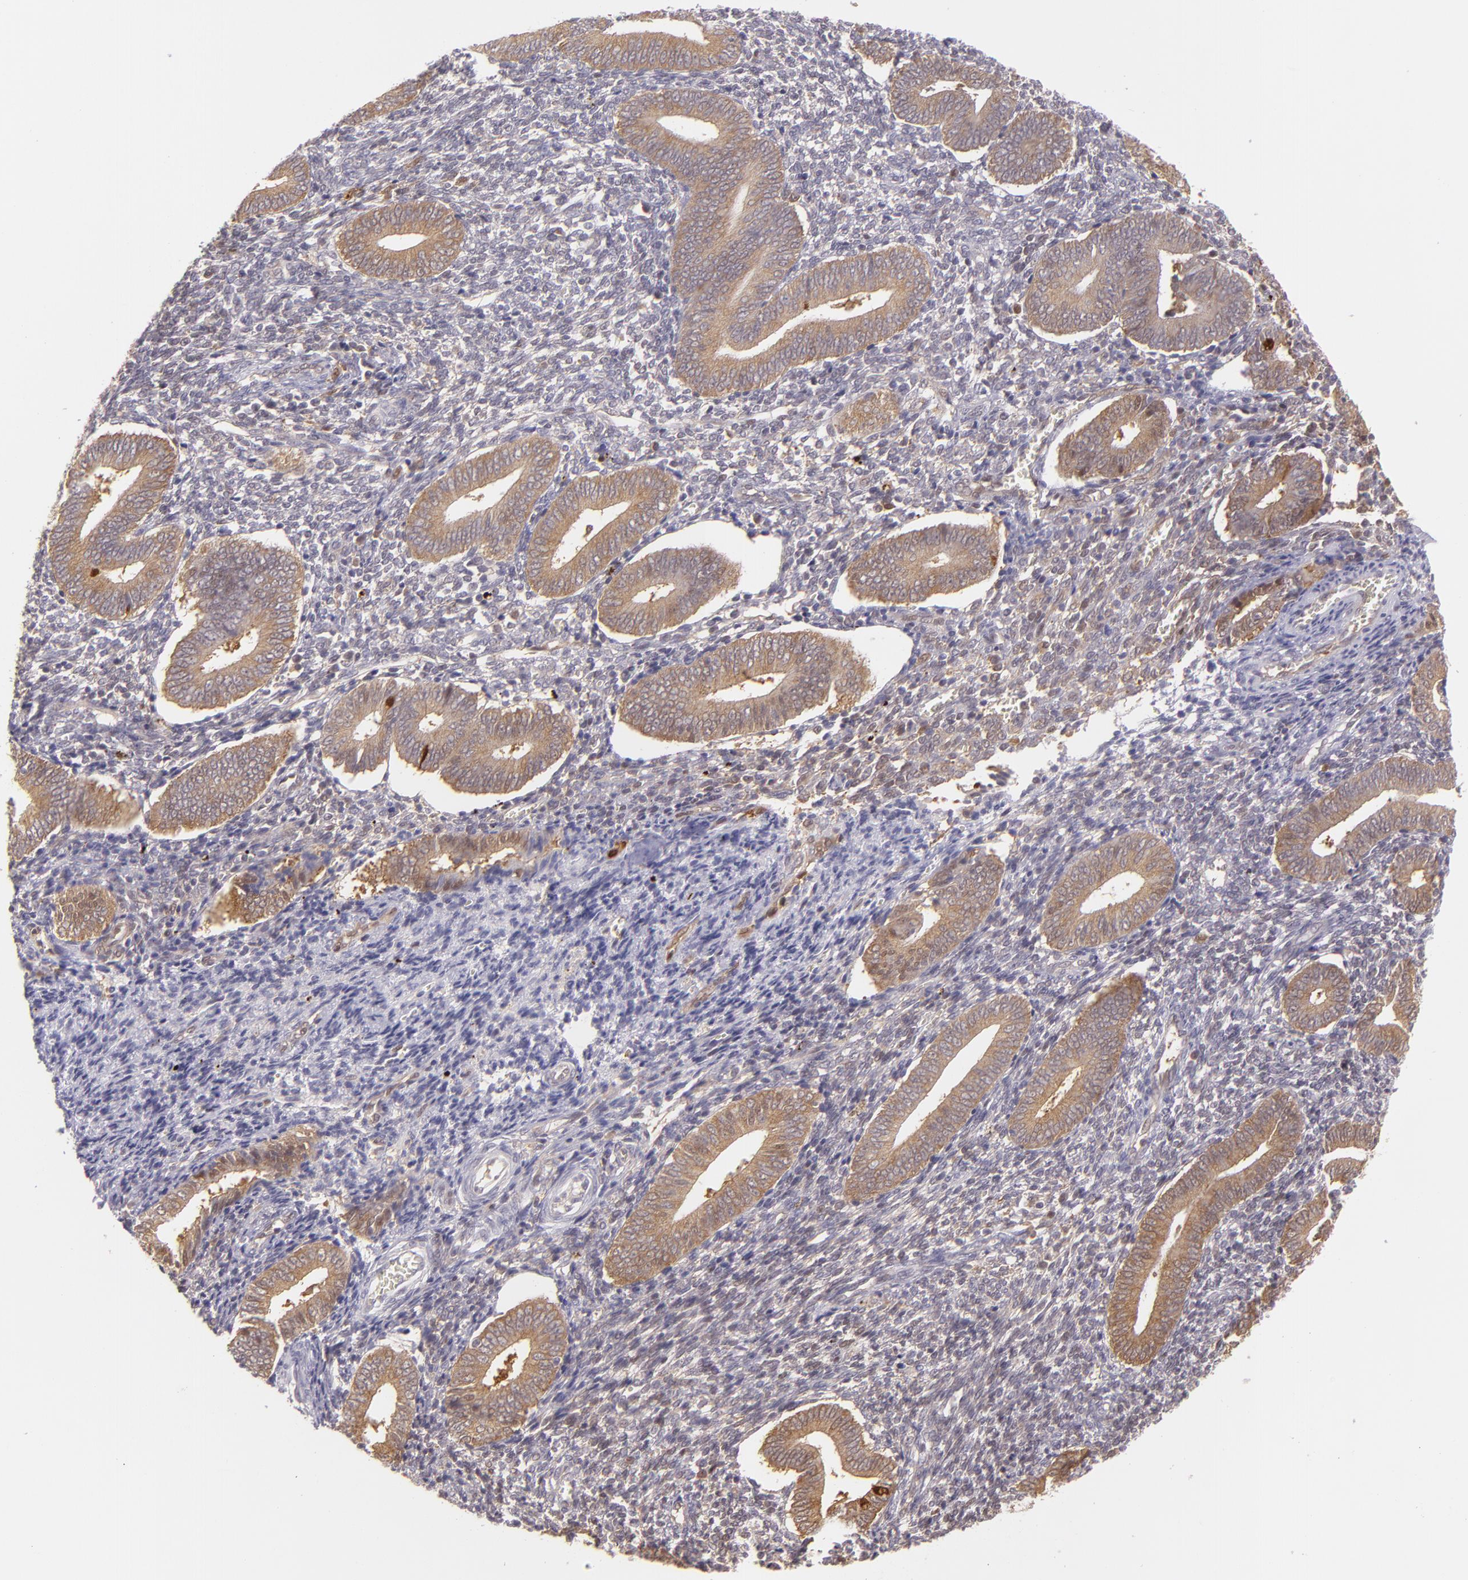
{"staining": {"intensity": "negative", "quantity": "none", "location": "none"}, "tissue": "endometrium", "cell_type": "Cells in endometrial stroma", "image_type": "normal", "snomed": [{"axis": "morphology", "description": "Normal tissue, NOS"}, {"axis": "topography", "description": "Uterus"}, {"axis": "topography", "description": "Endometrium"}], "caption": "This histopathology image is of unremarkable endometrium stained with IHC to label a protein in brown with the nuclei are counter-stained blue. There is no positivity in cells in endometrial stroma.", "gene": "HSPH1", "patient": {"sex": "female", "age": 33}}